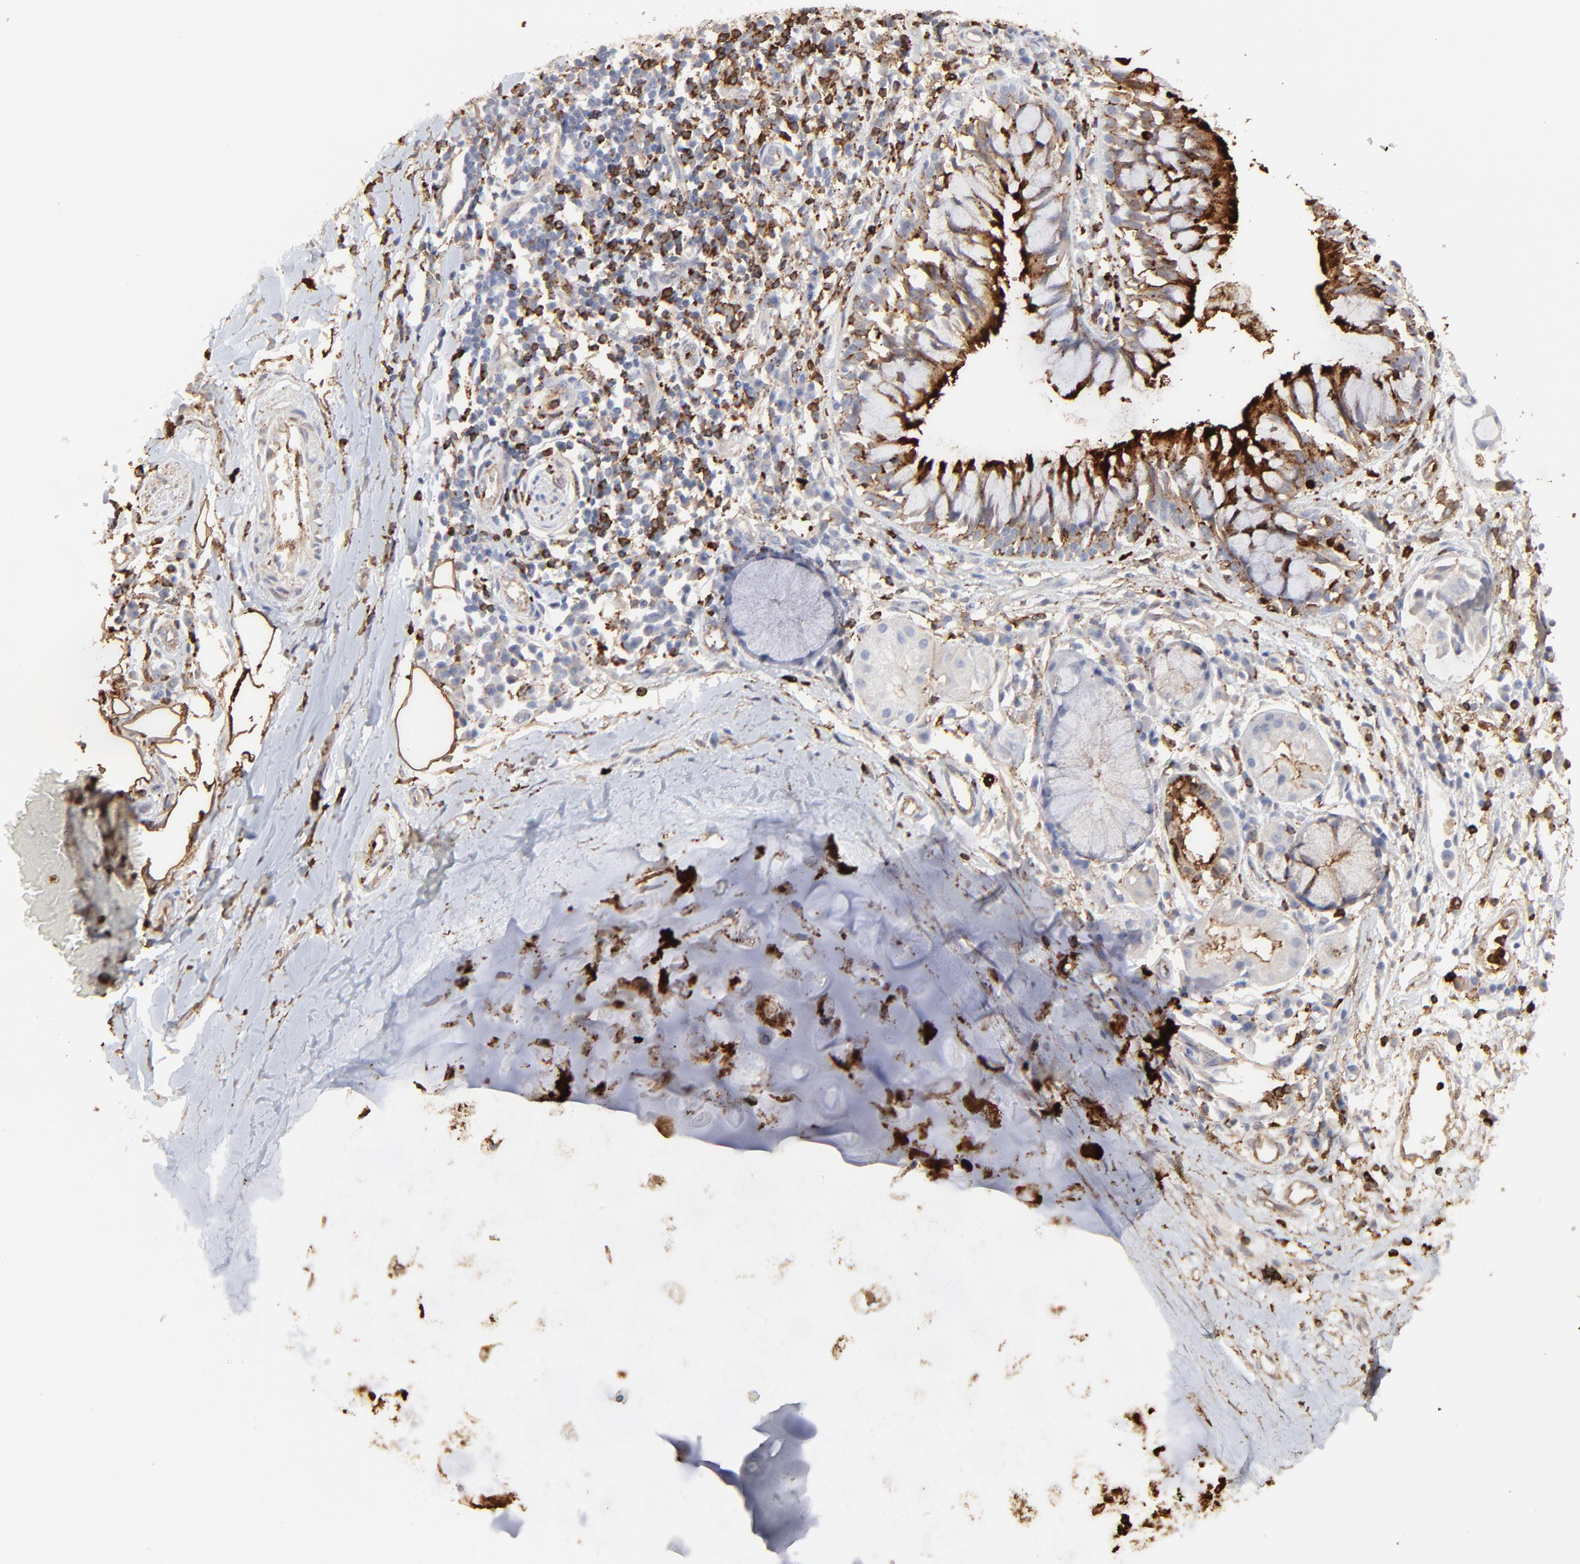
{"staining": {"intensity": "weak", "quantity": ">75%", "location": "cytoplasmic/membranous"}, "tissue": "adipose tissue", "cell_type": "Adipocytes", "image_type": "normal", "snomed": [{"axis": "morphology", "description": "Normal tissue, NOS"}, {"axis": "morphology", "description": "Adenocarcinoma, NOS"}, {"axis": "topography", "description": "Cartilage tissue"}, {"axis": "topography", "description": "Bronchus"}, {"axis": "topography", "description": "Lung"}], "caption": "Protein staining reveals weak cytoplasmic/membranous positivity in approximately >75% of adipocytes in normal adipose tissue. The staining is performed using DAB (3,3'-diaminobenzidine) brown chromogen to label protein expression. The nuclei are counter-stained blue using hematoxylin.", "gene": "SLC6A14", "patient": {"sex": "female", "age": 67}}